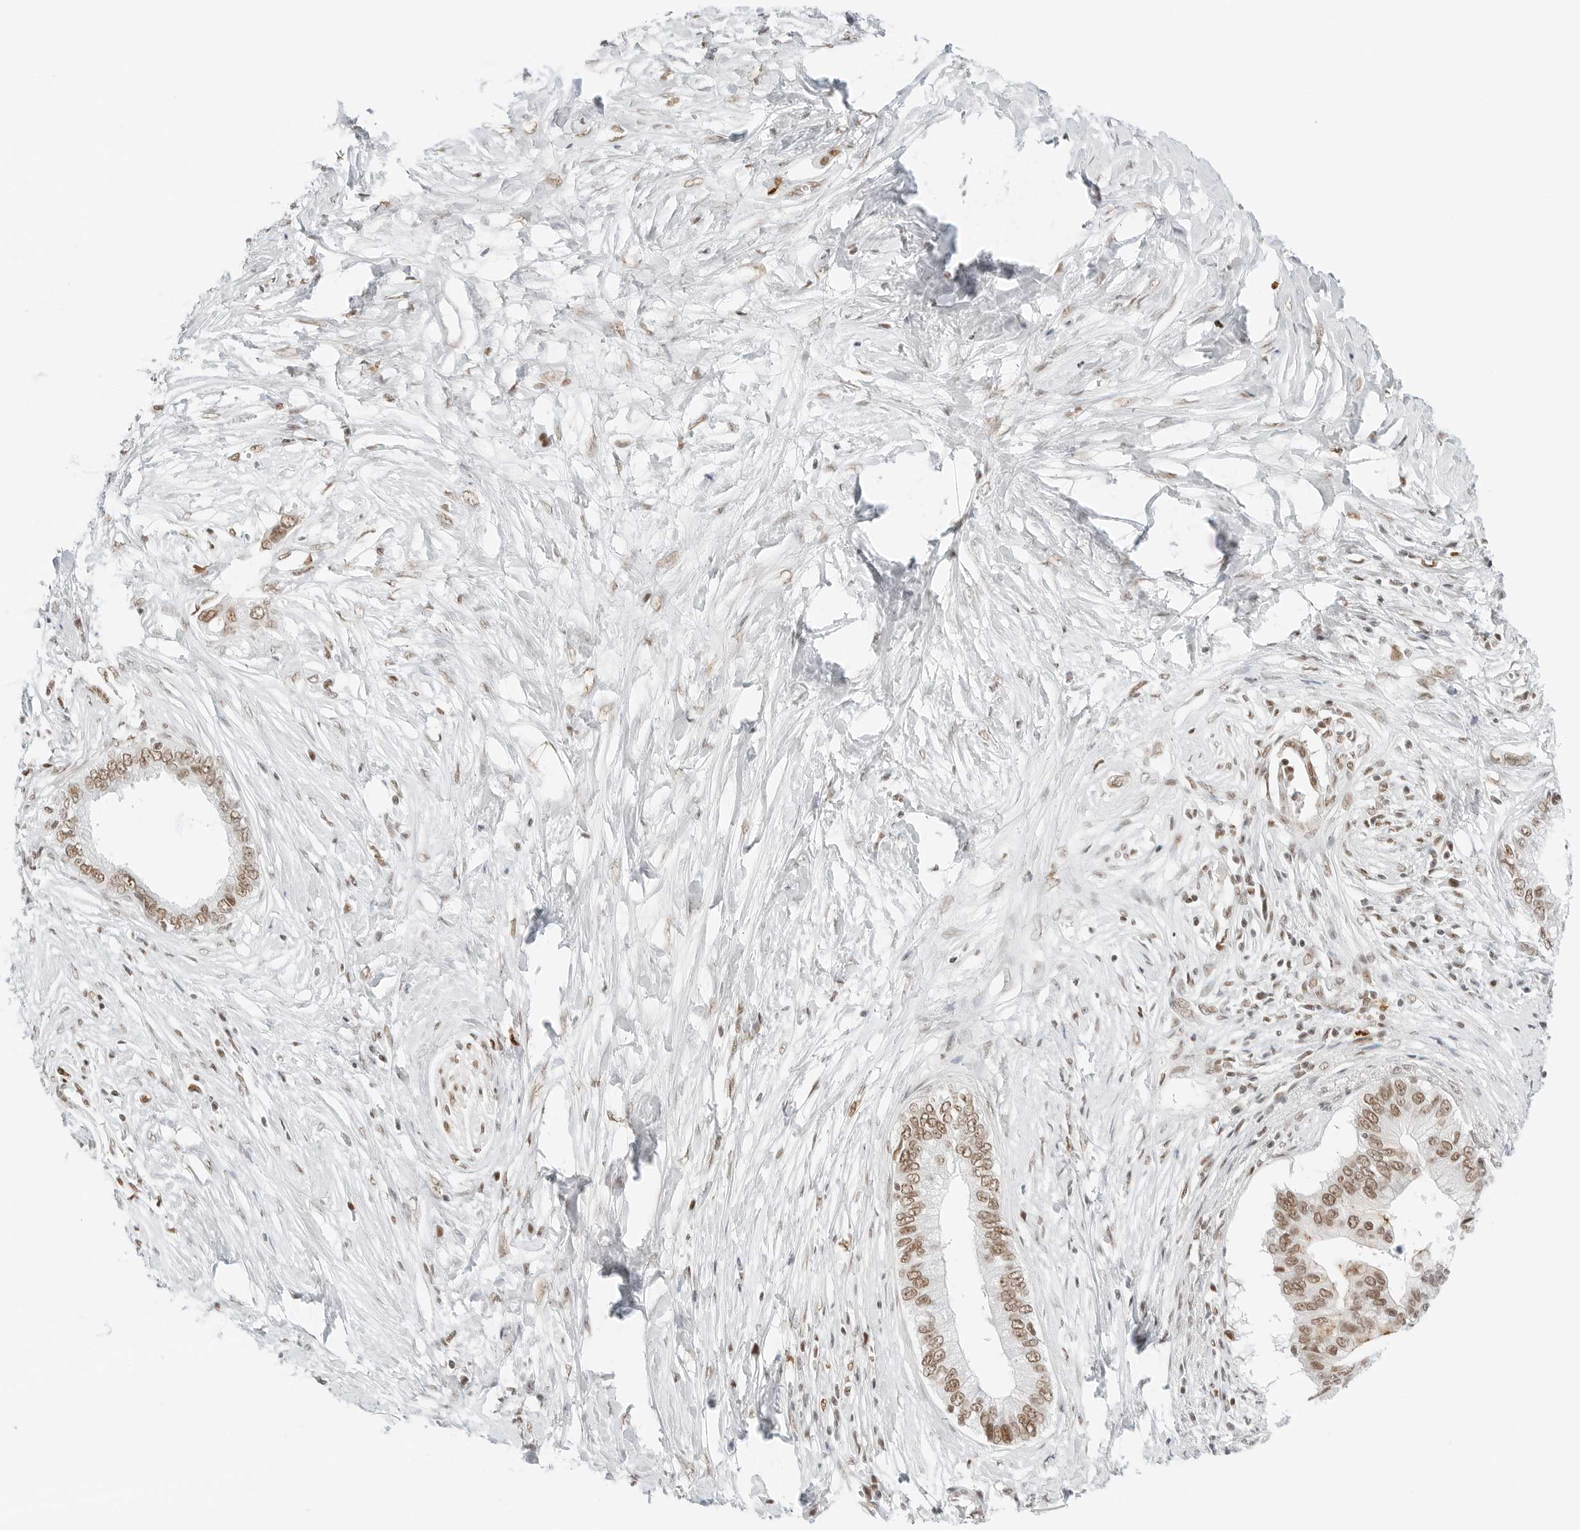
{"staining": {"intensity": "moderate", "quantity": ">75%", "location": "nuclear"}, "tissue": "pancreatic cancer", "cell_type": "Tumor cells", "image_type": "cancer", "snomed": [{"axis": "morphology", "description": "Normal tissue, NOS"}, {"axis": "morphology", "description": "Adenocarcinoma, NOS"}, {"axis": "topography", "description": "Pancreas"}, {"axis": "topography", "description": "Peripheral nerve tissue"}], "caption": "An image of pancreatic cancer stained for a protein displays moderate nuclear brown staining in tumor cells. (brown staining indicates protein expression, while blue staining denotes nuclei).", "gene": "CRTC2", "patient": {"sex": "male", "age": 59}}